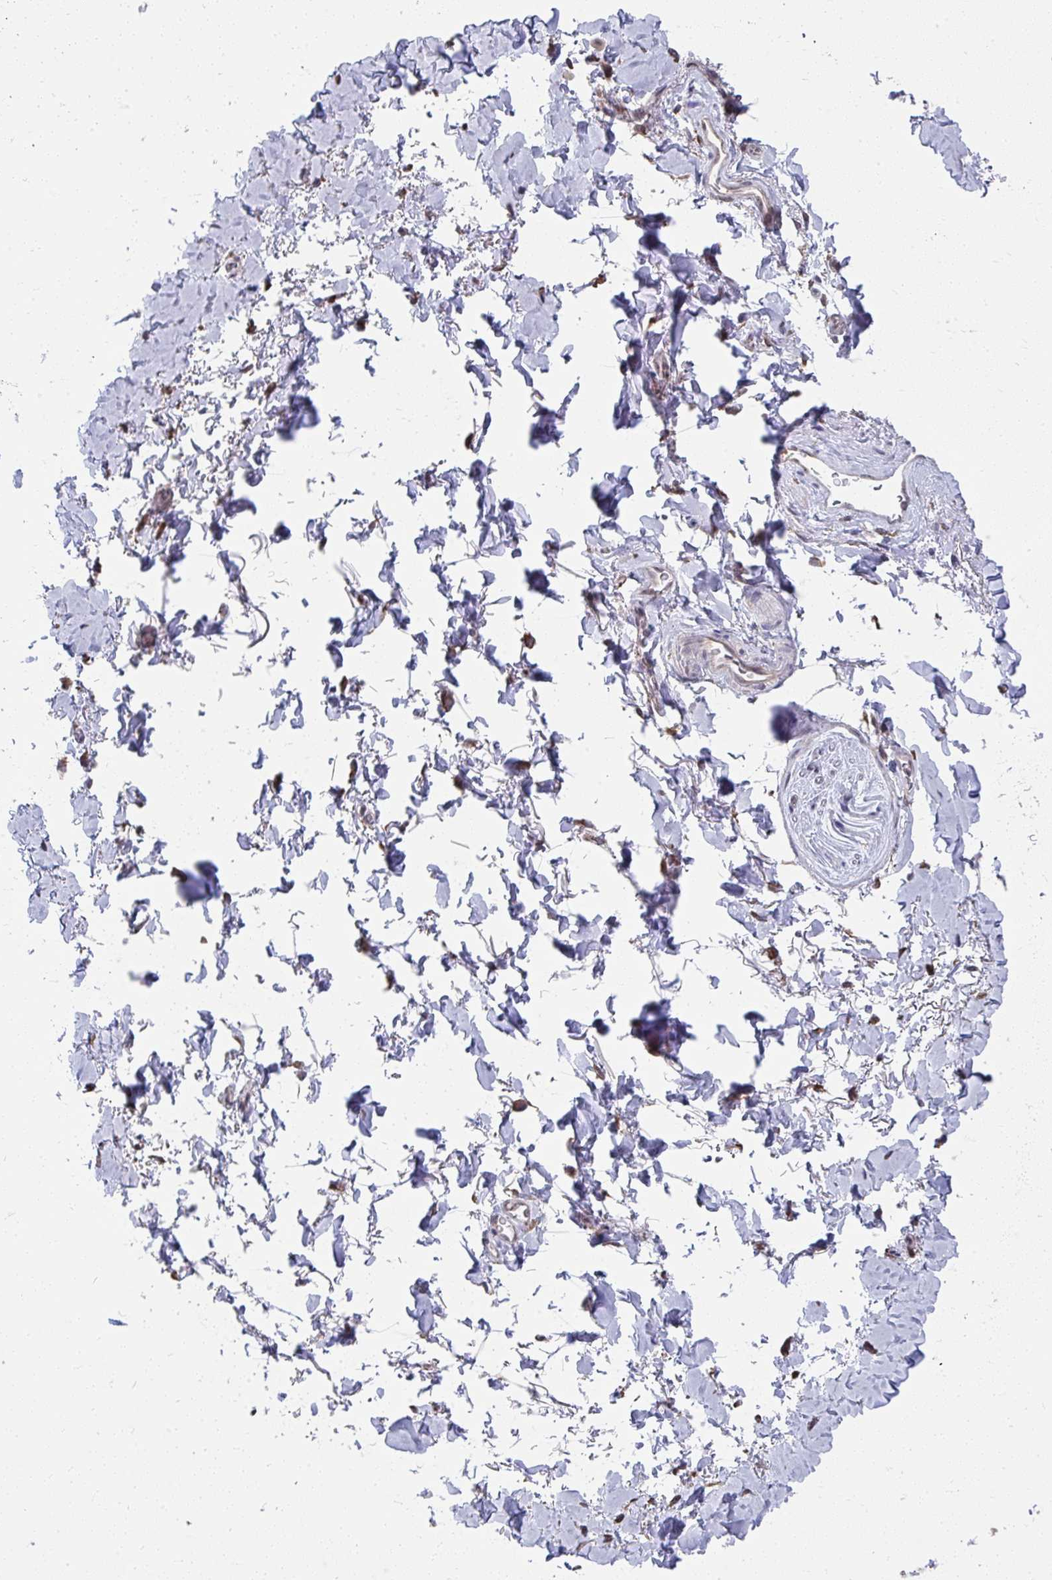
{"staining": {"intensity": "negative", "quantity": "none", "location": "none"}, "tissue": "adipose tissue", "cell_type": "Adipocytes", "image_type": "normal", "snomed": [{"axis": "morphology", "description": "Normal tissue, NOS"}, {"axis": "topography", "description": "Vulva"}, {"axis": "topography", "description": "Peripheral nerve tissue"}], "caption": "Immunohistochemistry (IHC) photomicrograph of unremarkable human adipose tissue stained for a protein (brown), which demonstrates no positivity in adipocytes. The staining was performed using DAB (3,3'-diaminobenzidine) to visualize the protein expression in brown, while the nuclei were stained in blue with hematoxylin (Magnification: 20x).", "gene": "NMNAT1", "patient": {"sex": "female", "age": 66}}